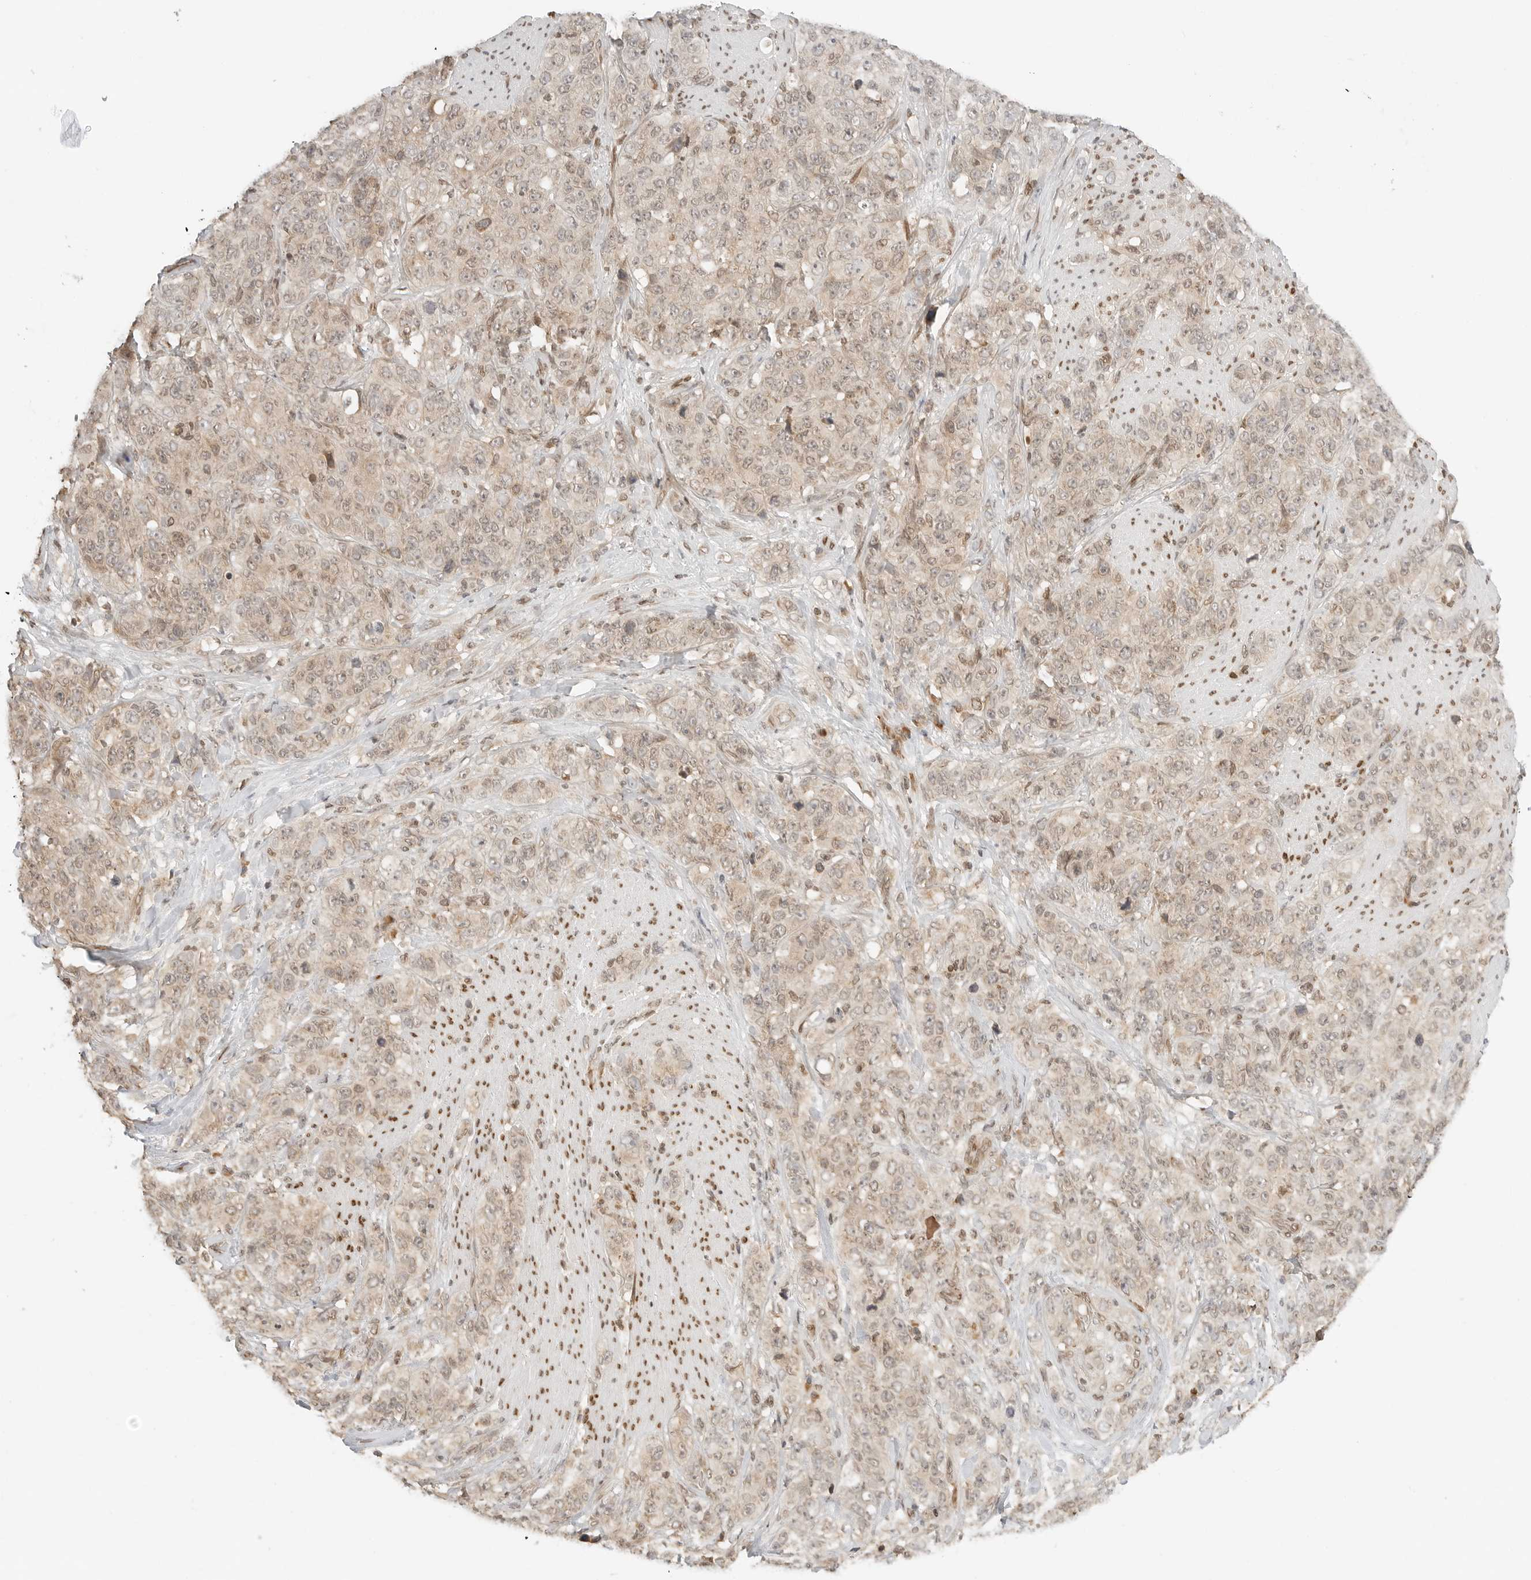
{"staining": {"intensity": "weak", "quantity": "25%-75%", "location": "cytoplasmic/membranous,nuclear"}, "tissue": "stomach cancer", "cell_type": "Tumor cells", "image_type": "cancer", "snomed": [{"axis": "morphology", "description": "Adenocarcinoma, NOS"}, {"axis": "topography", "description": "Stomach"}], "caption": "Weak cytoplasmic/membranous and nuclear positivity for a protein is identified in about 25%-75% of tumor cells of stomach cancer using IHC.", "gene": "POLH", "patient": {"sex": "male", "age": 48}}